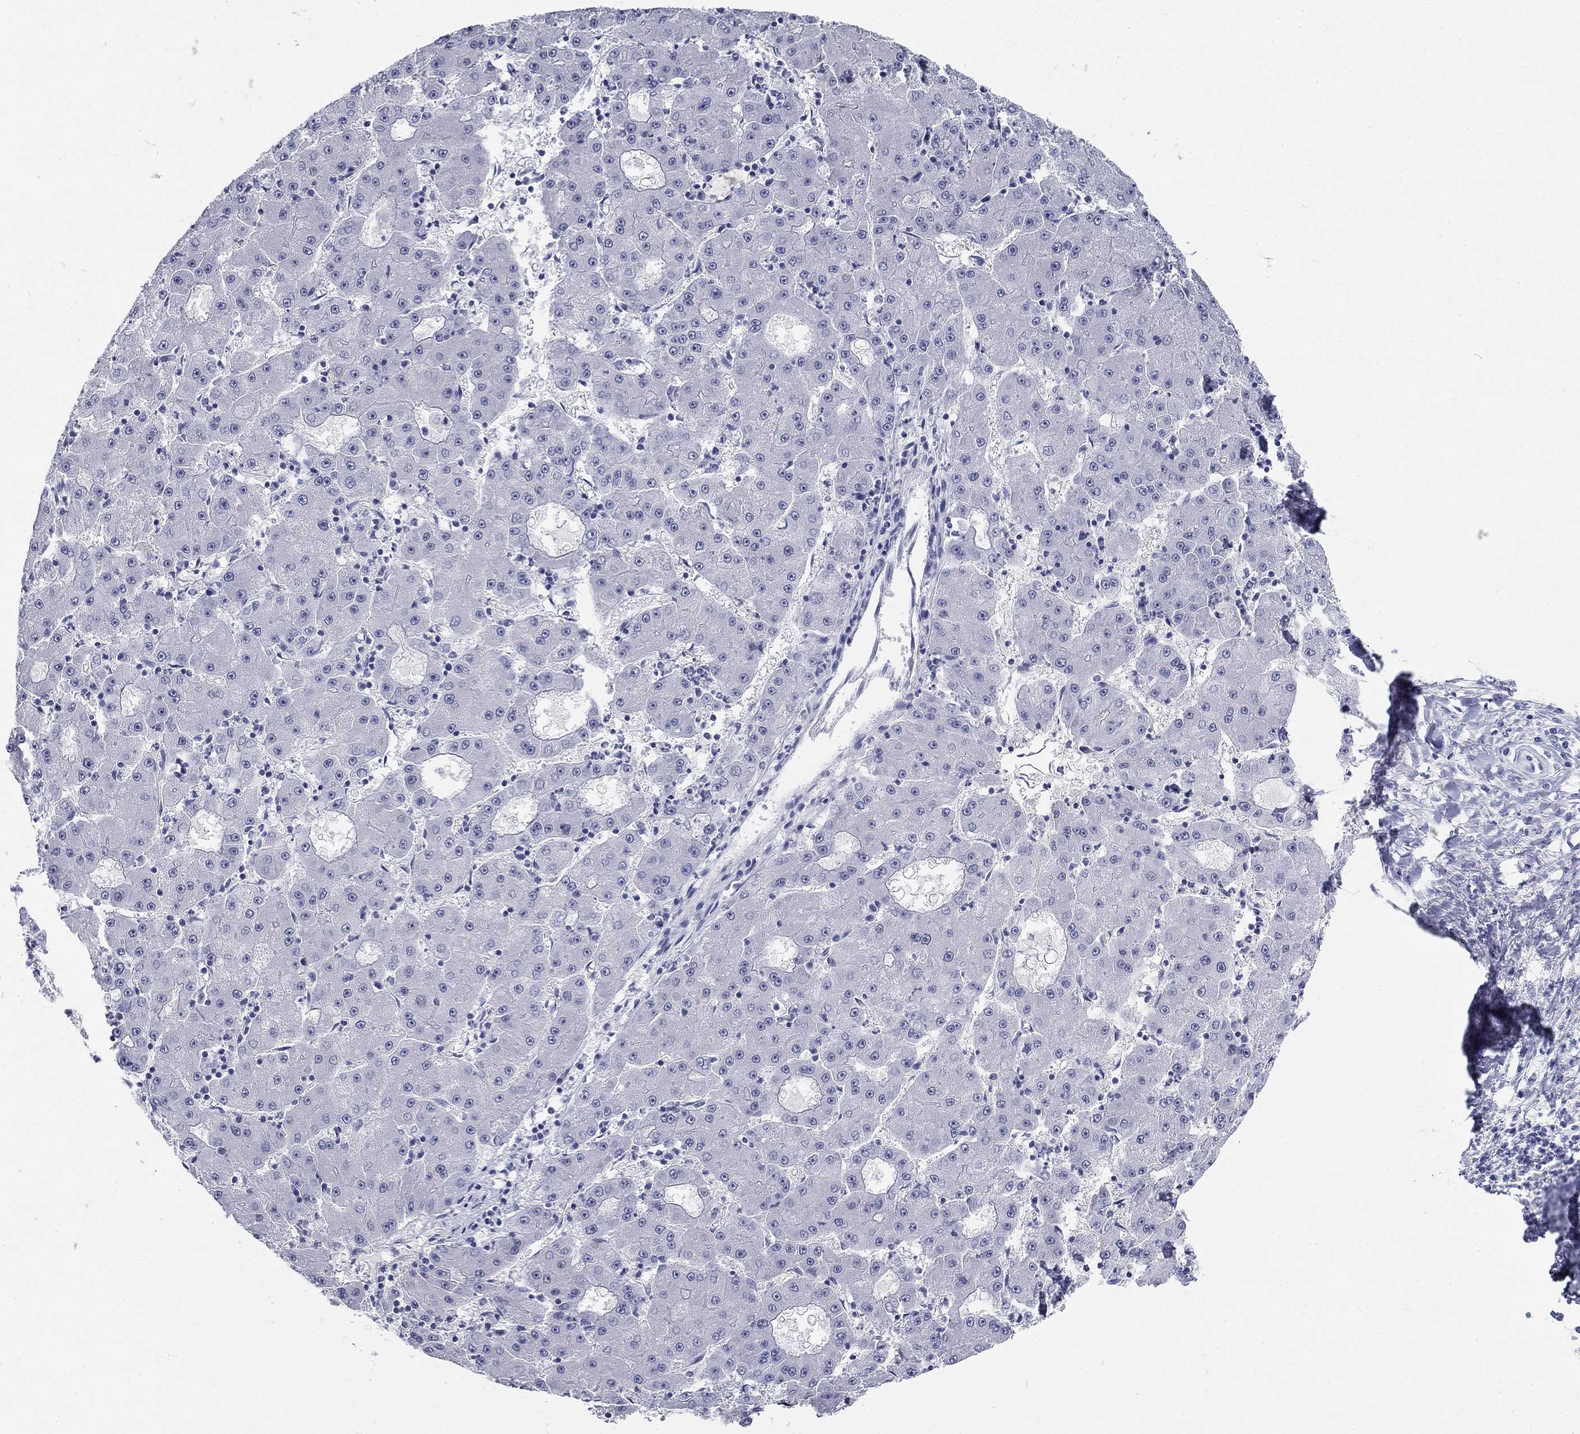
{"staining": {"intensity": "negative", "quantity": "none", "location": "none"}, "tissue": "liver cancer", "cell_type": "Tumor cells", "image_type": "cancer", "snomed": [{"axis": "morphology", "description": "Carcinoma, Hepatocellular, NOS"}, {"axis": "topography", "description": "Liver"}], "caption": "Human liver cancer stained for a protein using IHC shows no positivity in tumor cells.", "gene": "GALNTL5", "patient": {"sex": "male", "age": 73}}